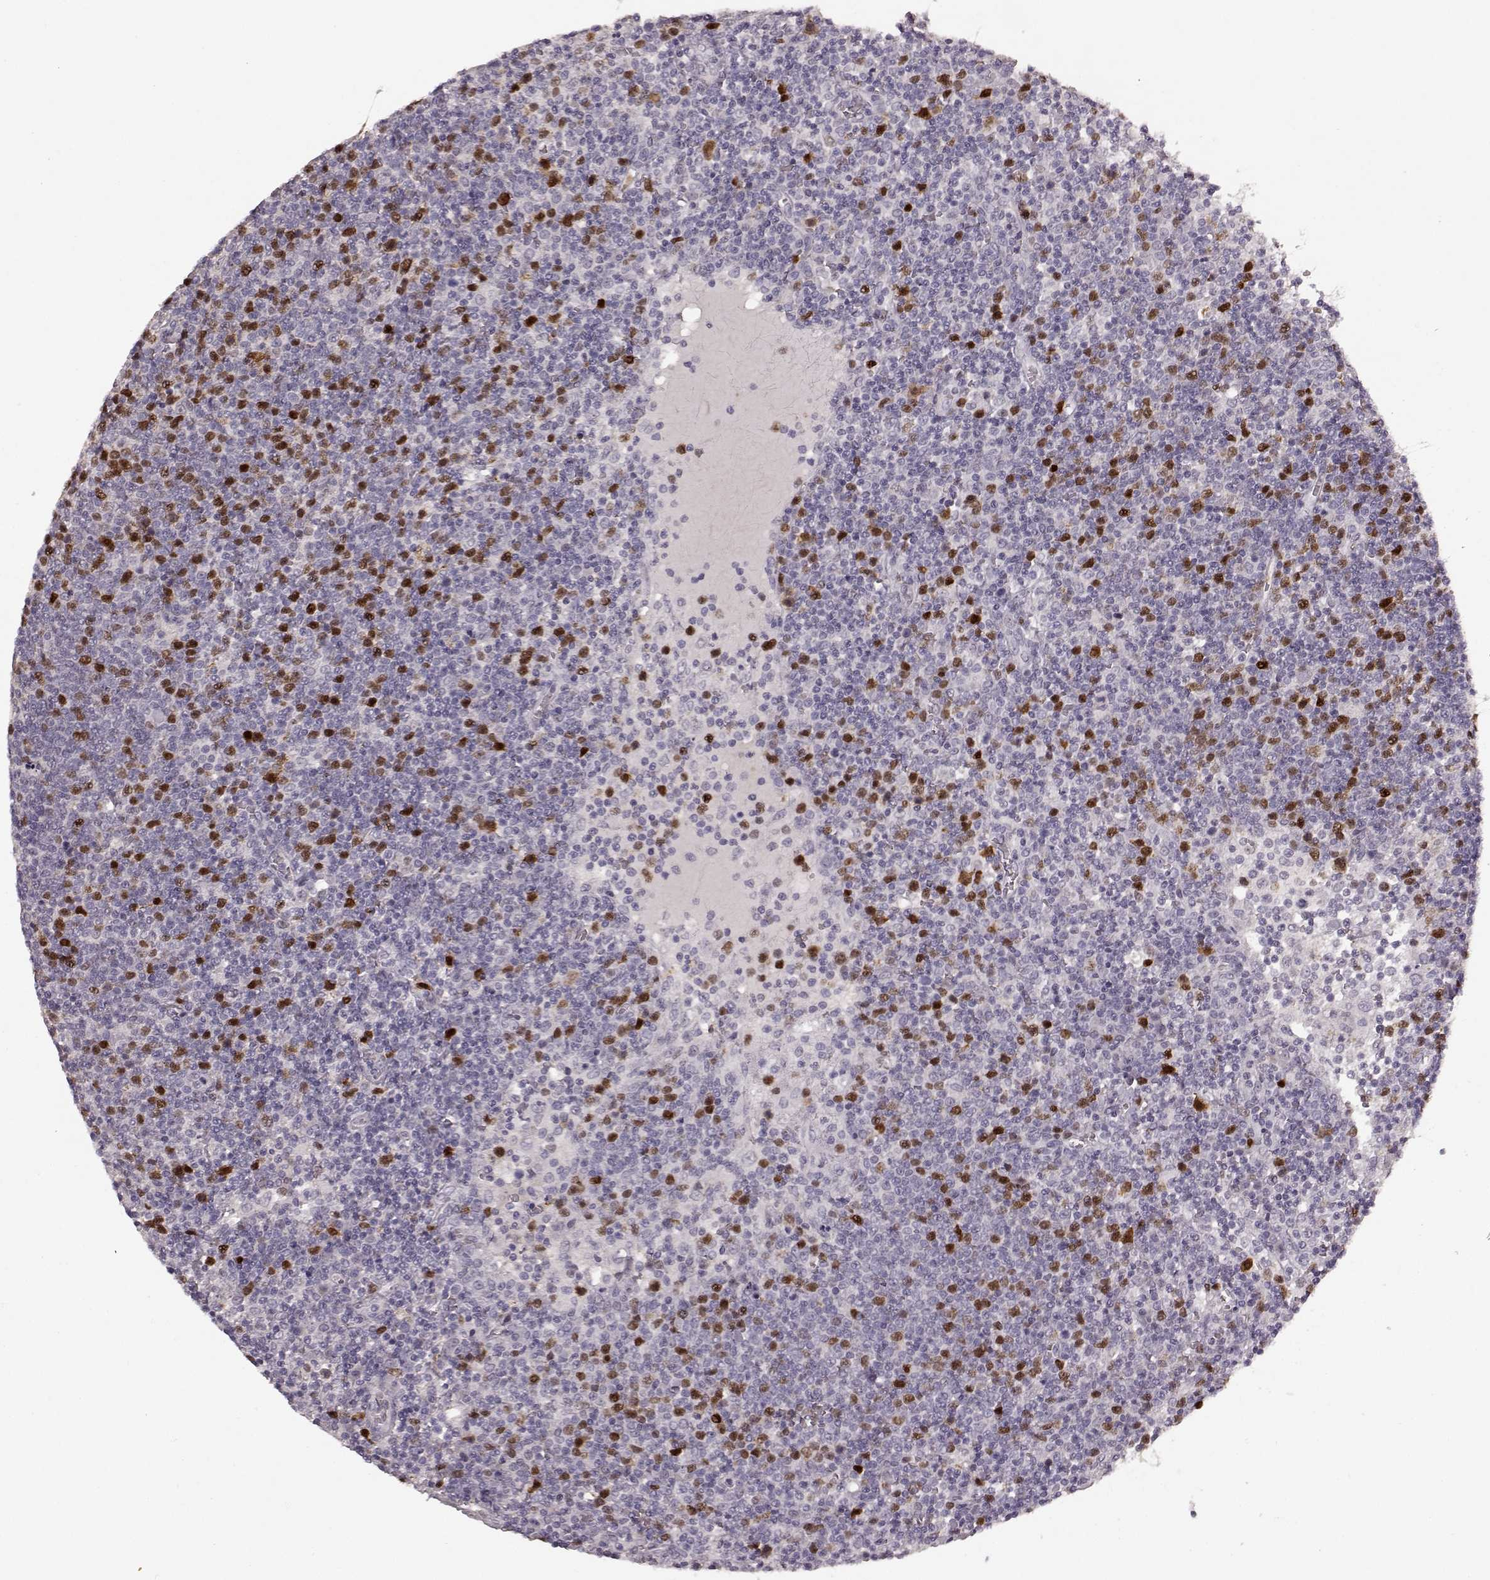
{"staining": {"intensity": "strong", "quantity": "<25%", "location": "nuclear"}, "tissue": "lymphoma", "cell_type": "Tumor cells", "image_type": "cancer", "snomed": [{"axis": "morphology", "description": "Malignant lymphoma, non-Hodgkin's type, High grade"}, {"axis": "topography", "description": "Lymph node"}], "caption": "About <25% of tumor cells in lymphoma exhibit strong nuclear protein staining as visualized by brown immunohistochemical staining.", "gene": "CCNA2", "patient": {"sex": "male", "age": 61}}